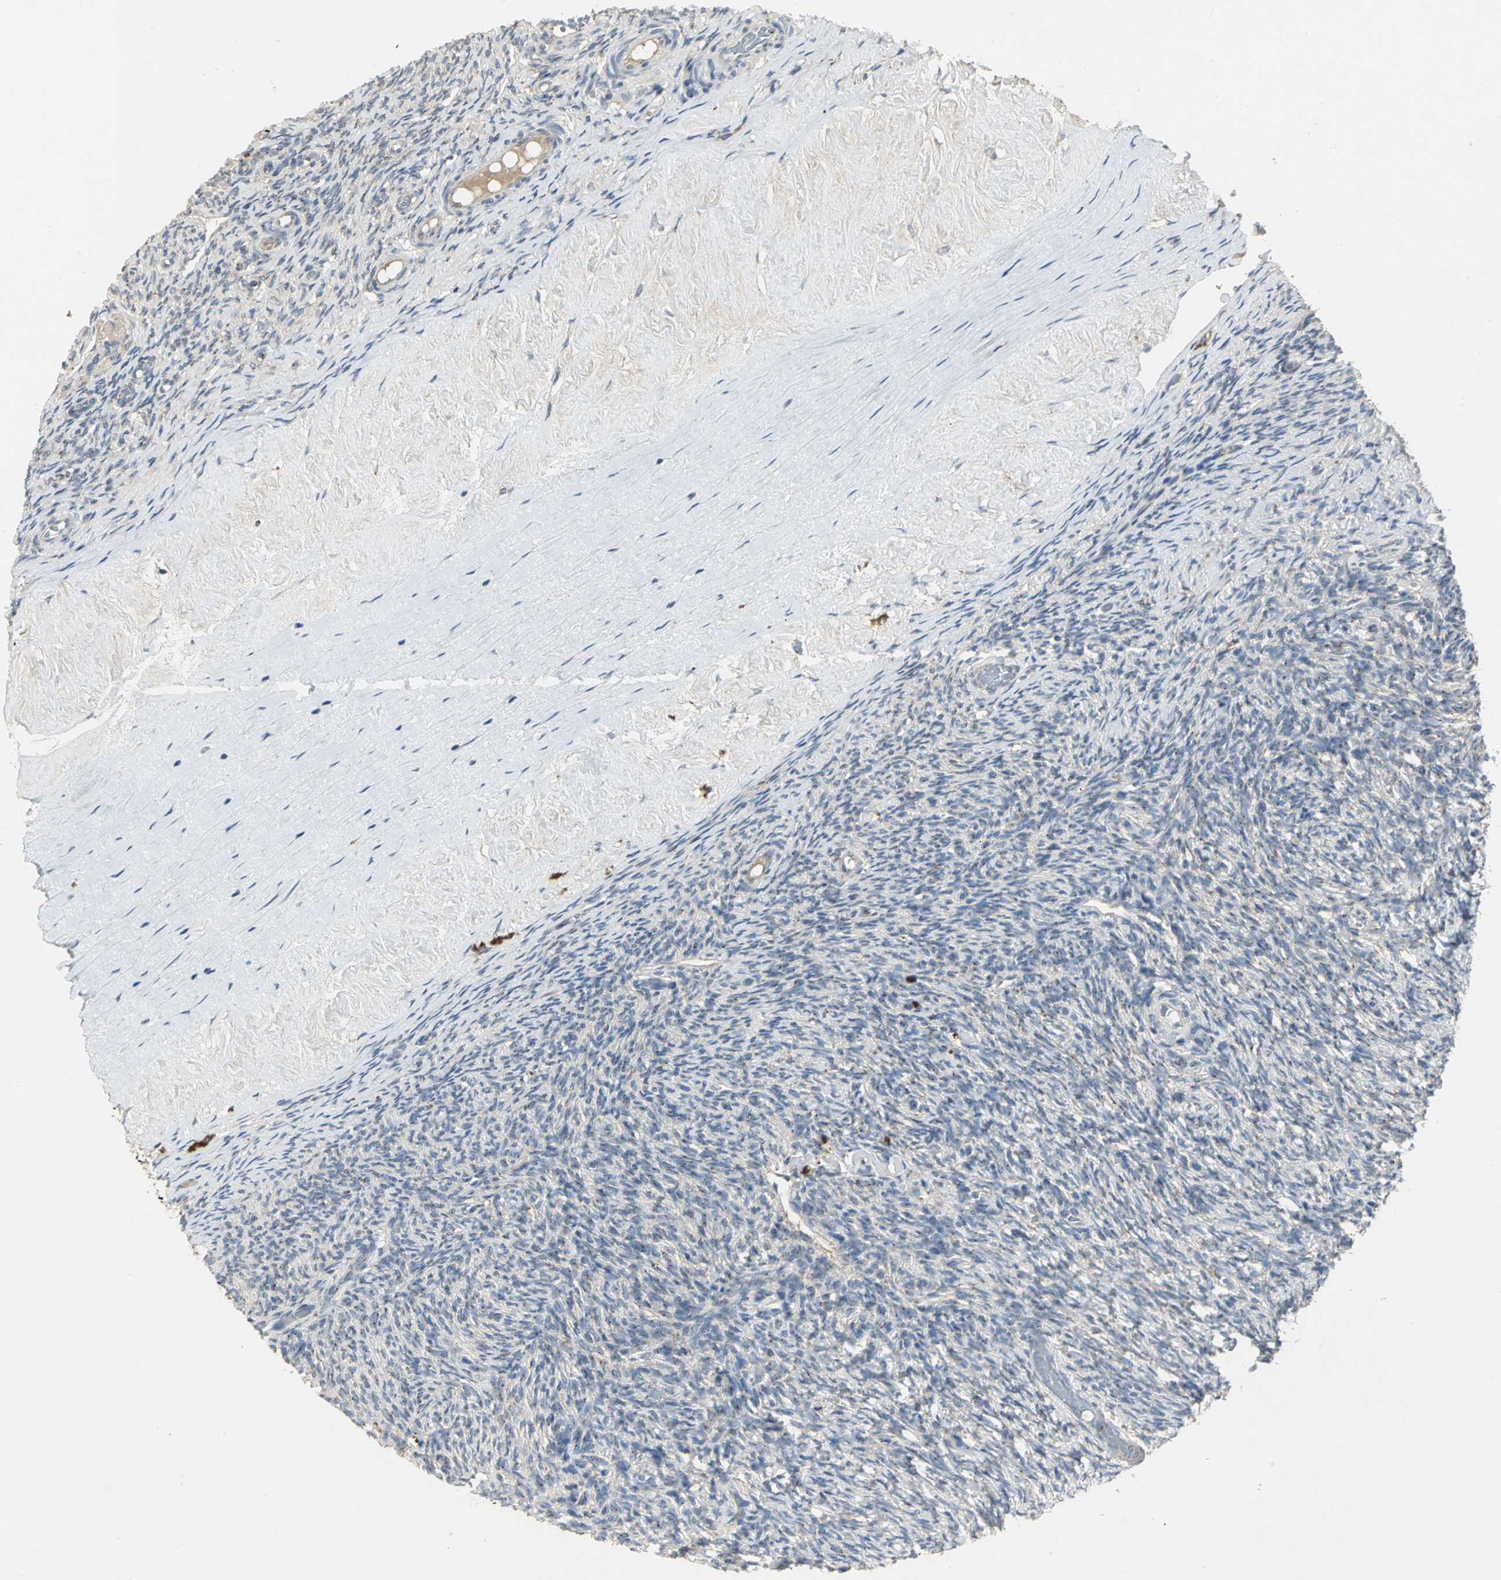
{"staining": {"intensity": "weak", "quantity": "<25%", "location": "cytoplasmic/membranous"}, "tissue": "ovary", "cell_type": "Ovarian stroma cells", "image_type": "normal", "snomed": [{"axis": "morphology", "description": "Normal tissue, NOS"}, {"axis": "topography", "description": "Ovary"}], "caption": "Immunohistochemistry (IHC) image of normal ovary: ovary stained with DAB (3,3'-diaminobenzidine) exhibits no significant protein staining in ovarian stroma cells.", "gene": "TM9SF2", "patient": {"sex": "female", "age": 60}}